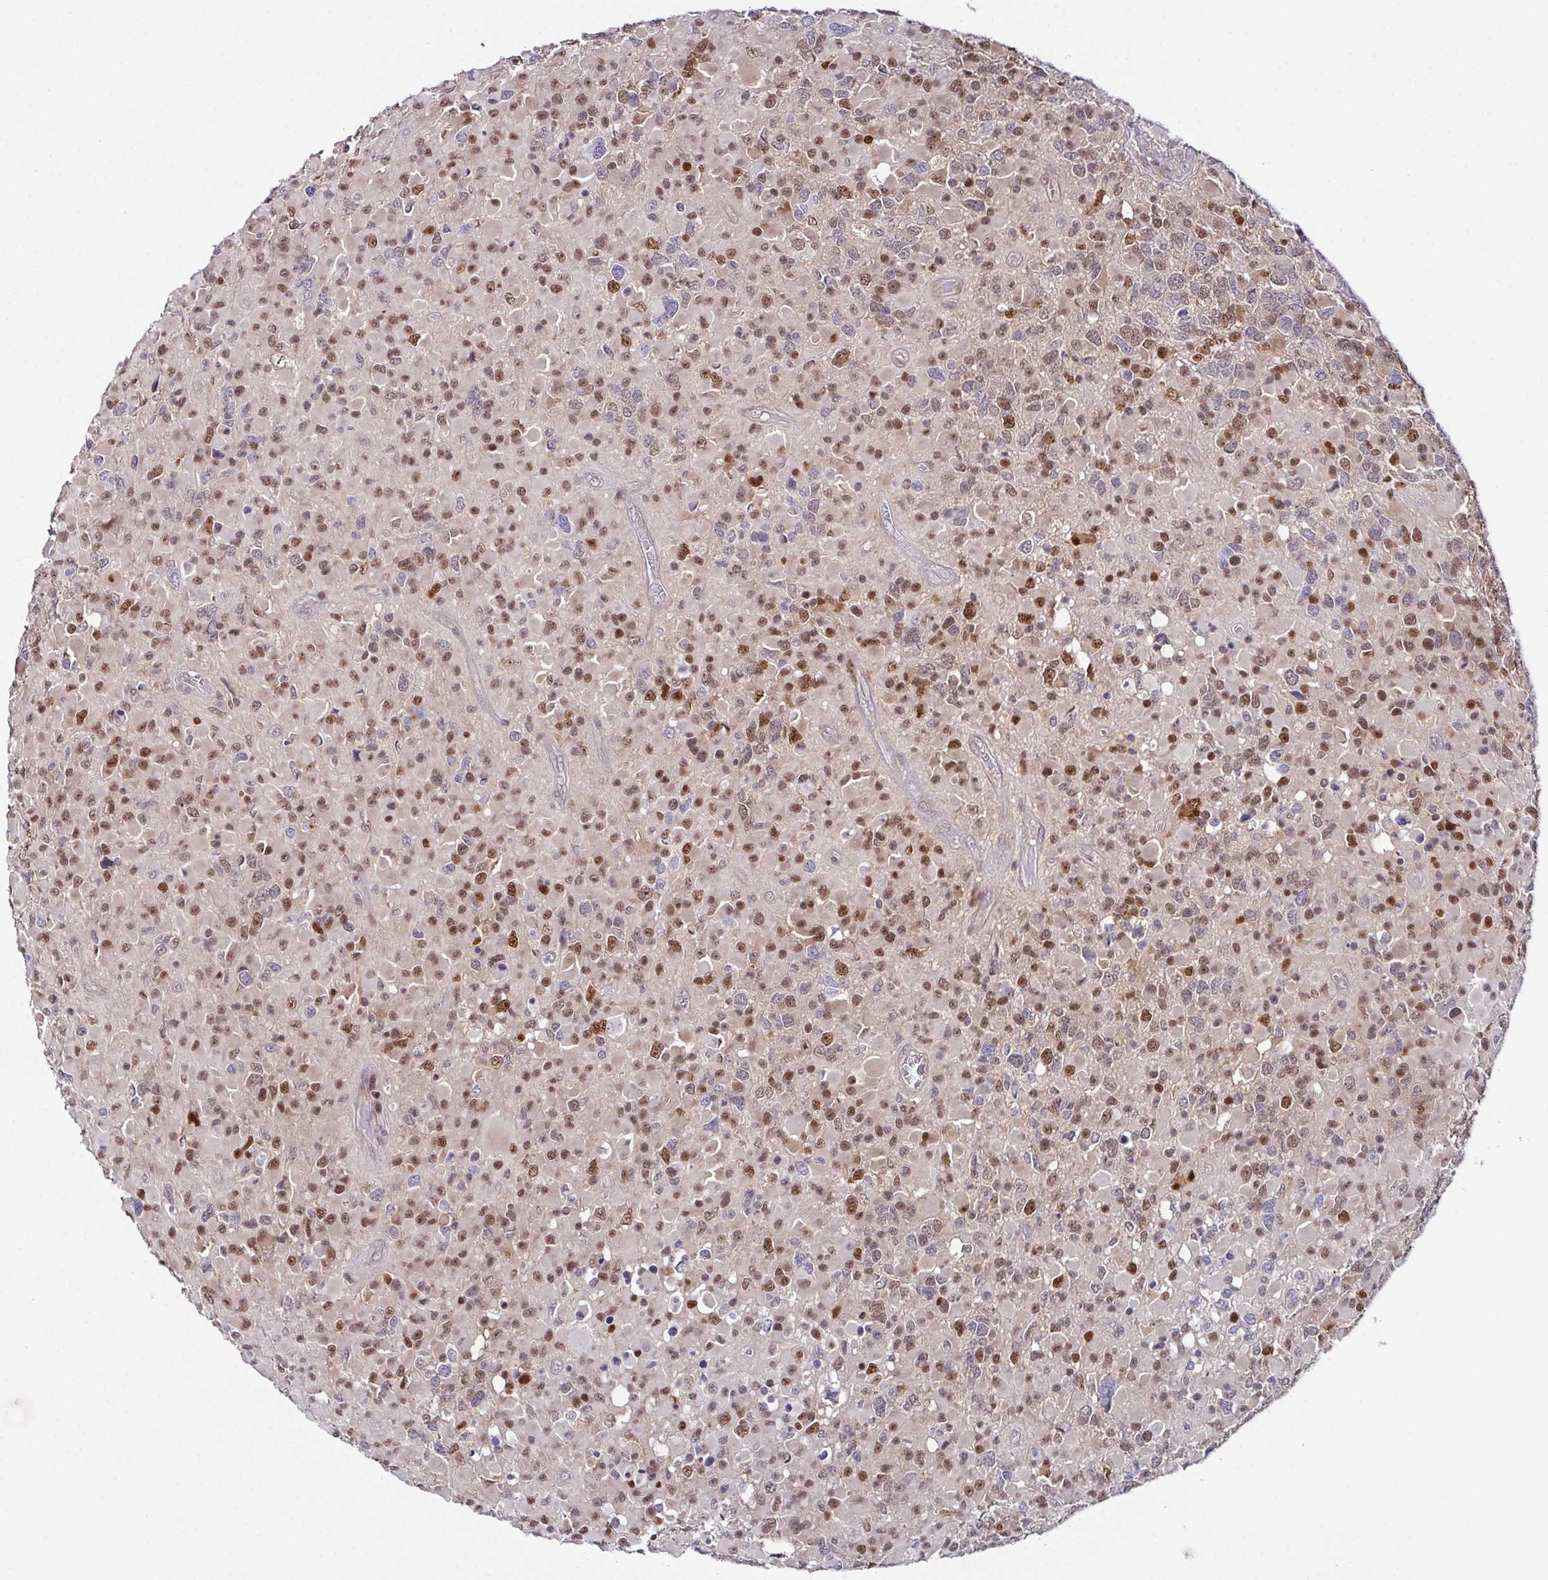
{"staining": {"intensity": "moderate", "quantity": "25%-75%", "location": "nuclear"}, "tissue": "glioma", "cell_type": "Tumor cells", "image_type": "cancer", "snomed": [{"axis": "morphology", "description": "Glioma, malignant, High grade"}, {"axis": "topography", "description": "Brain"}], "caption": "IHC histopathology image of malignant high-grade glioma stained for a protein (brown), which shows medium levels of moderate nuclear expression in approximately 25%-75% of tumor cells.", "gene": "DNAJB1", "patient": {"sex": "female", "age": 40}}